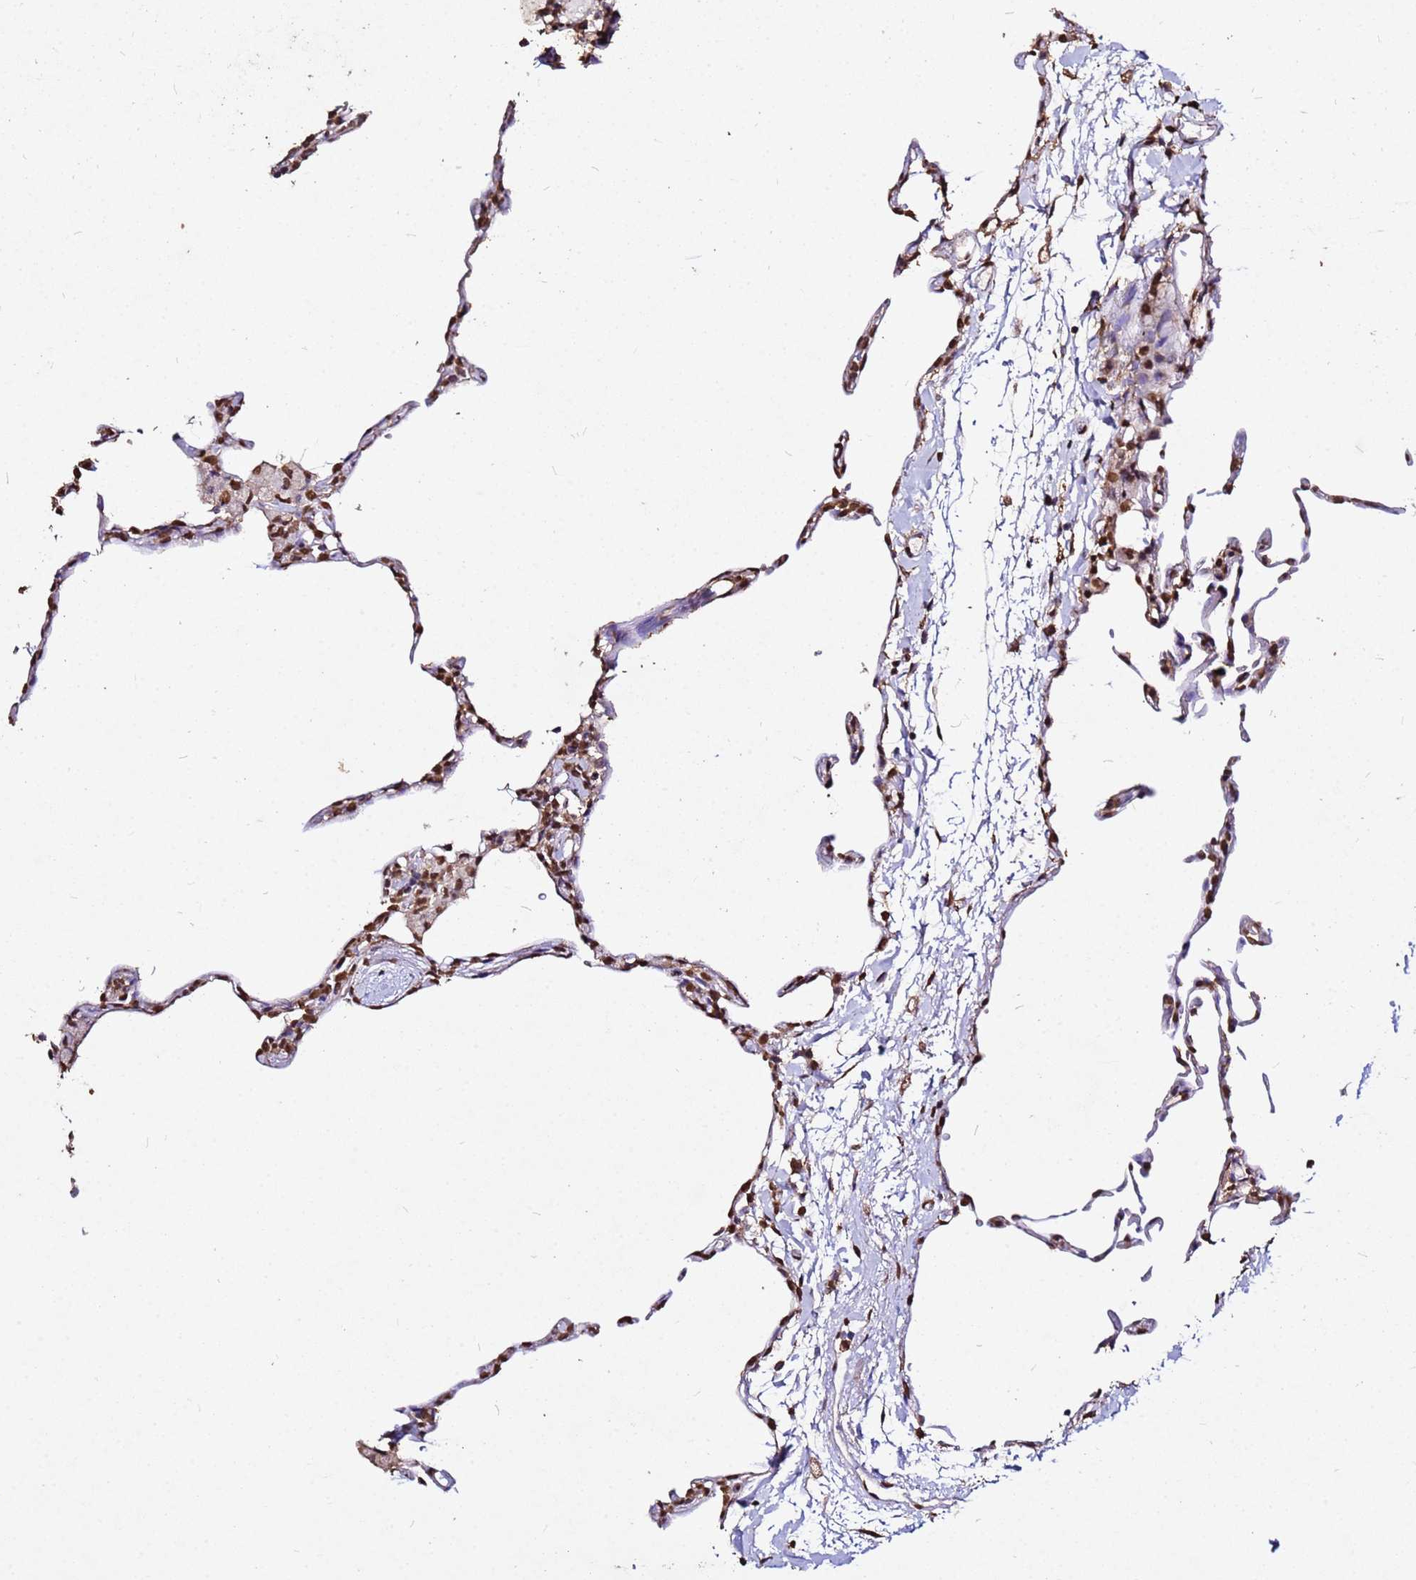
{"staining": {"intensity": "moderate", "quantity": ">75%", "location": "nuclear"}, "tissue": "lung", "cell_type": "Alveolar cells", "image_type": "normal", "snomed": [{"axis": "morphology", "description": "Normal tissue, NOS"}, {"axis": "topography", "description": "Lung"}], "caption": "Protein expression by immunohistochemistry displays moderate nuclear staining in about >75% of alveolar cells in benign lung. The staining is performed using DAB (3,3'-diaminobenzidine) brown chromogen to label protein expression. The nuclei are counter-stained blue using hematoxylin.", "gene": "MYOCD", "patient": {"sex": "female", "age": 57}}